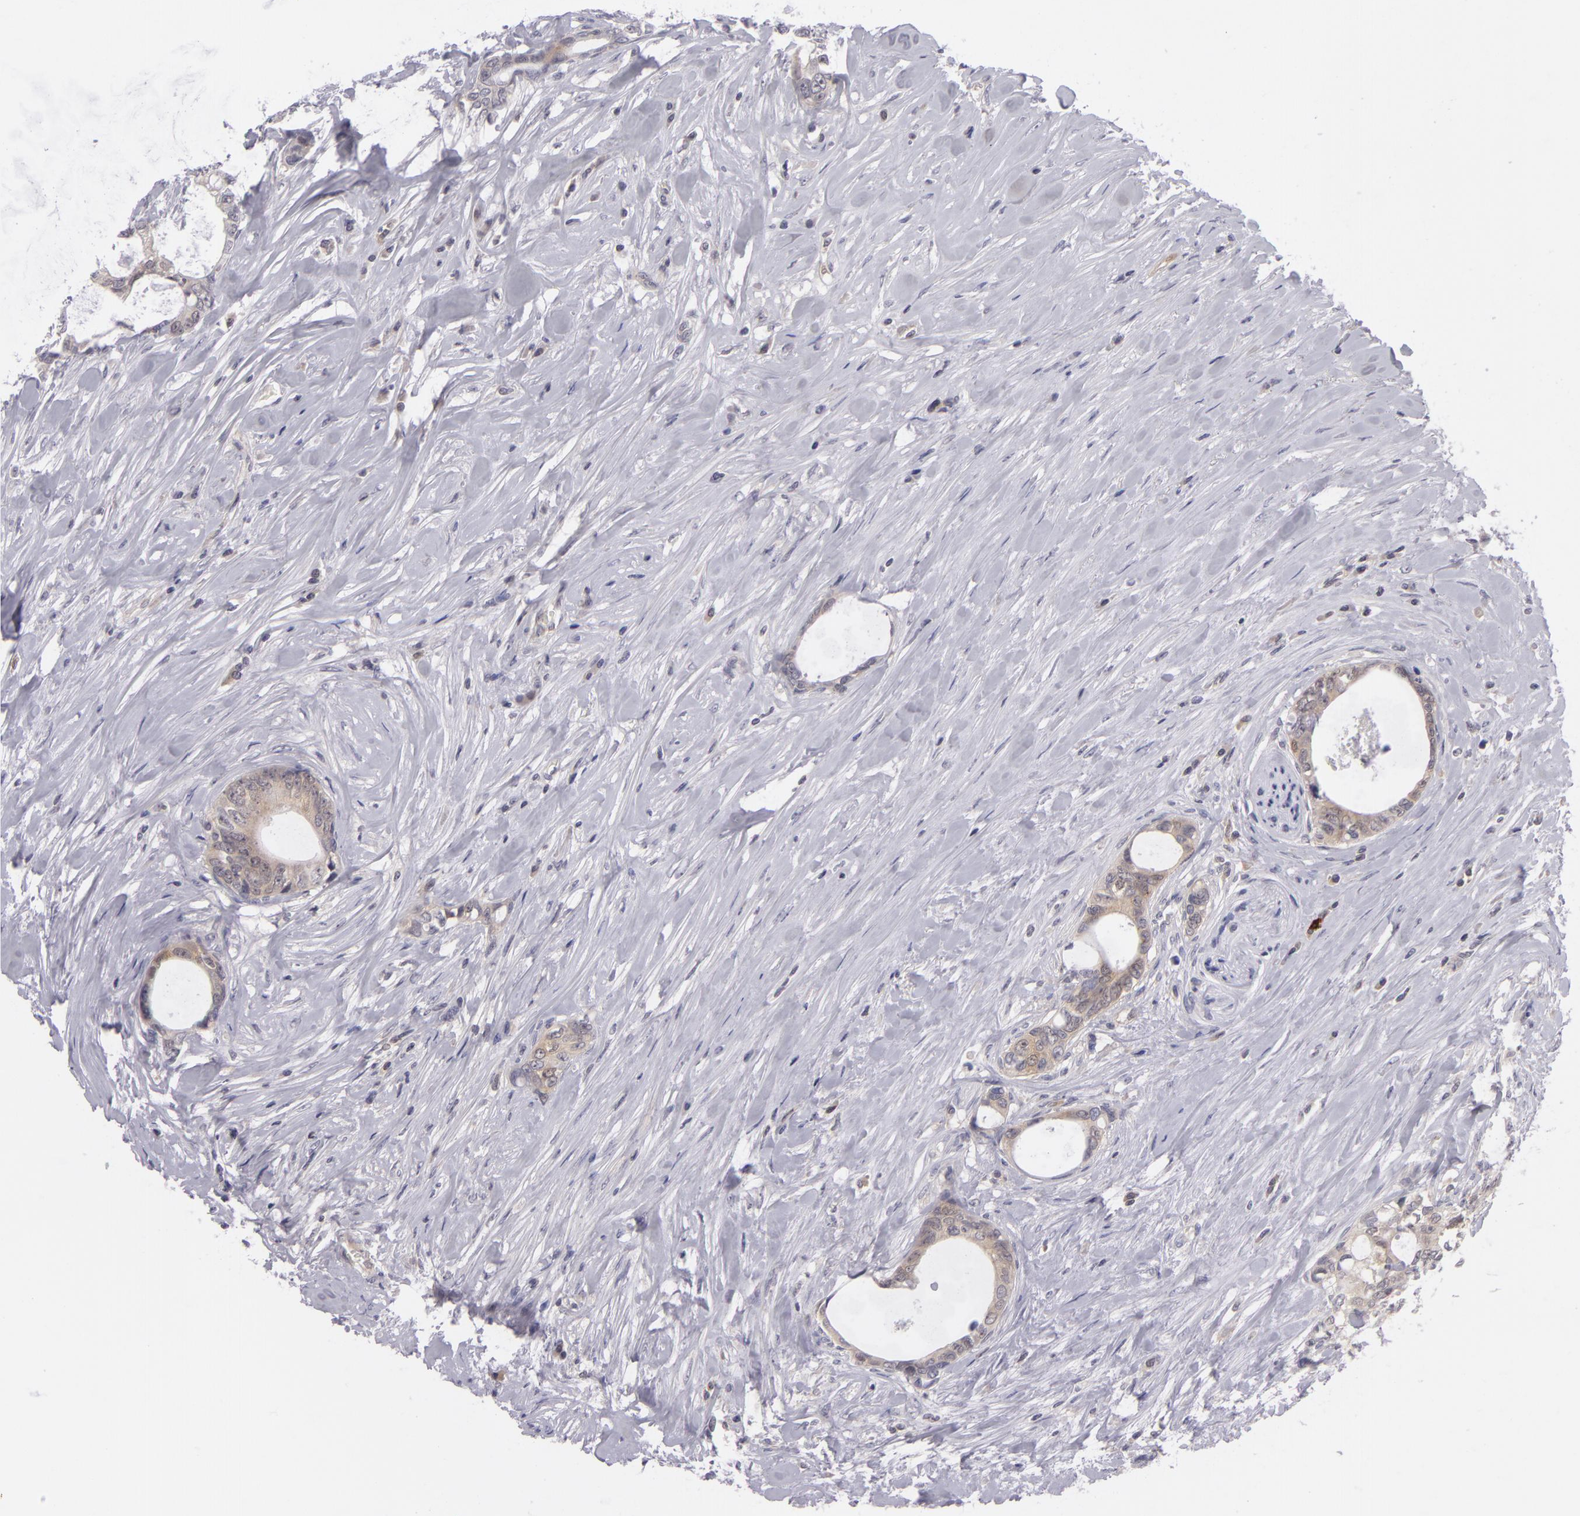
{"staining": {"intensity": "moderate", "quantity": "25%-75%", "location": "cytoplasmic/membranous"}, "tissue": "colorectal cancer", "cell_type": "Tumor cells", "image_type": "cancer", "snomed": [{"axis": "morphology", "description": "Adenocarcinoma, NOS"}, {"axis": "topography", "description": "Rectum"}], "caption": "Tumor cells display moderate cytoplasmic/membranous expression in approximately 25%-75% of cells in adenocarcinoma (colorectal). (DAB IHC with brightfield microscopy, high magnification).", "gene": "BCL10", "patient": {"sex": "female", "age": 57}}